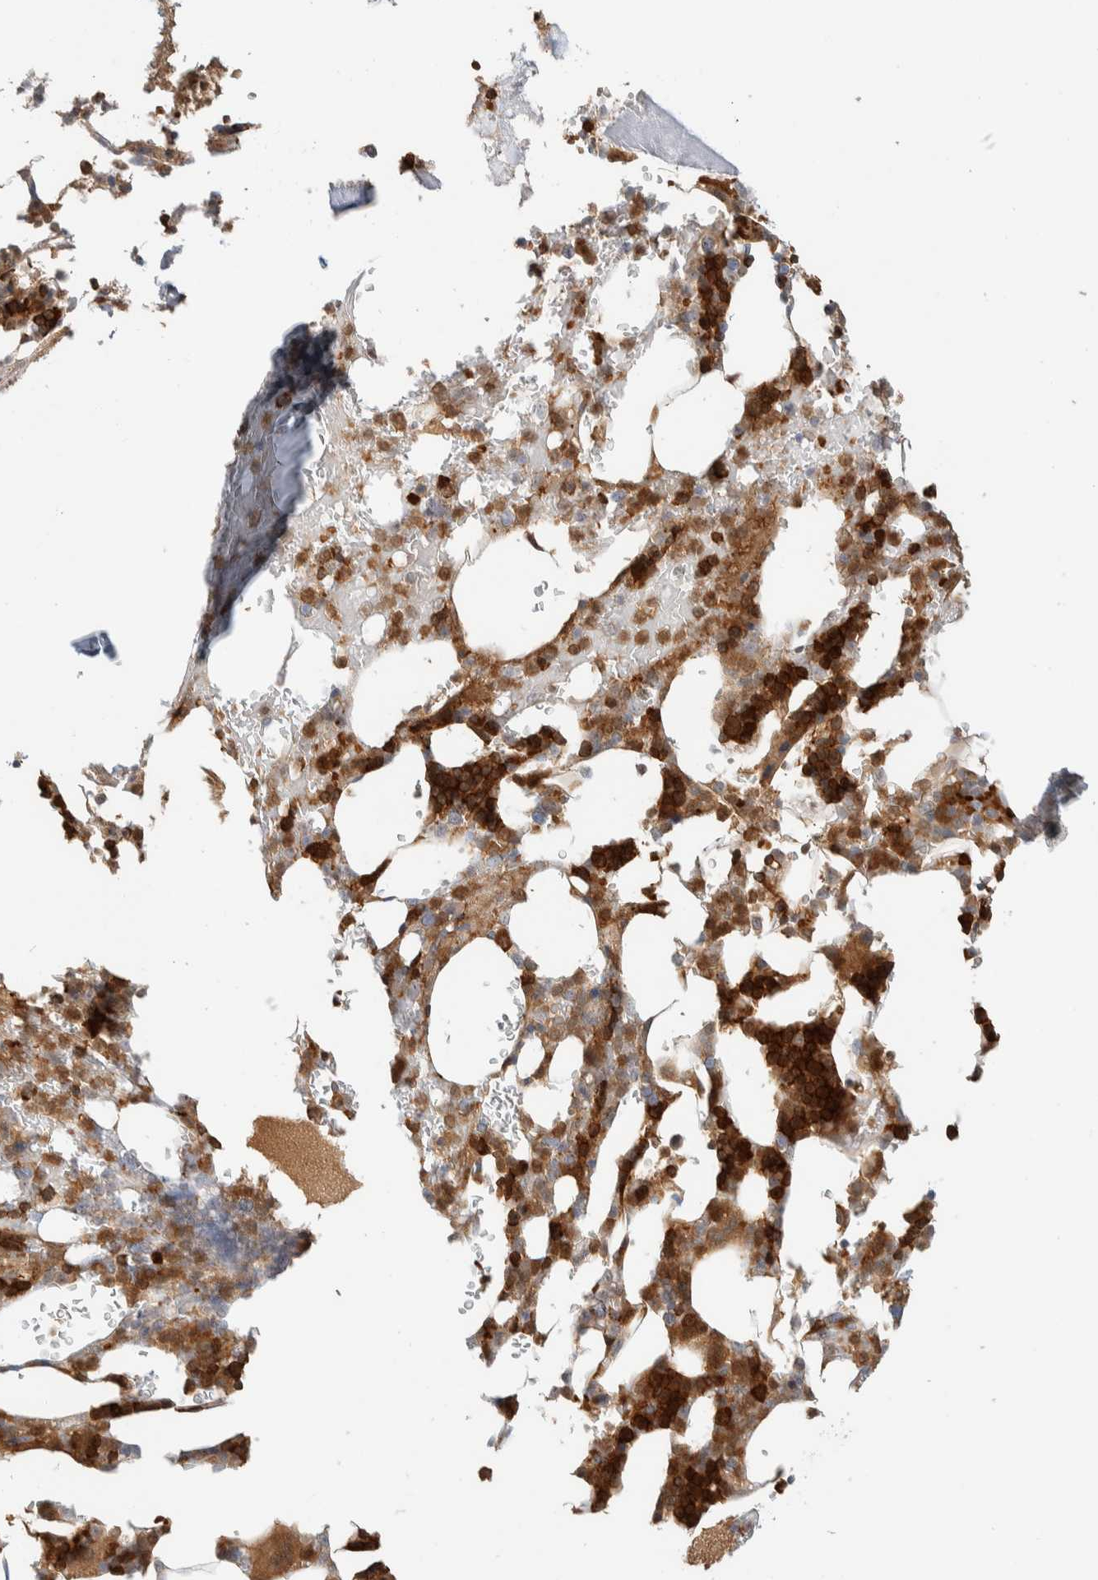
{"staining": {"intensity": "strong", "quantity": ">75%", "location": "cytoplasmic/membranous,nuclear"}, "tissue": "bone marrow", "cell_type": "Hematopoietic cells", "image_type": "normal", "snomed": [{"axis": "morphology", "description": "Normal tissue, NOS"}, {"axis": "topography", "description": "Bone marrow"}], "caption": "Strong cytoplasmic/membranous,nuclear staining is present in about >75% of hematopoietic cells in normal bone marrow.", "gene": "GCLM", "patient": {"sex": "female", "age": 81}}